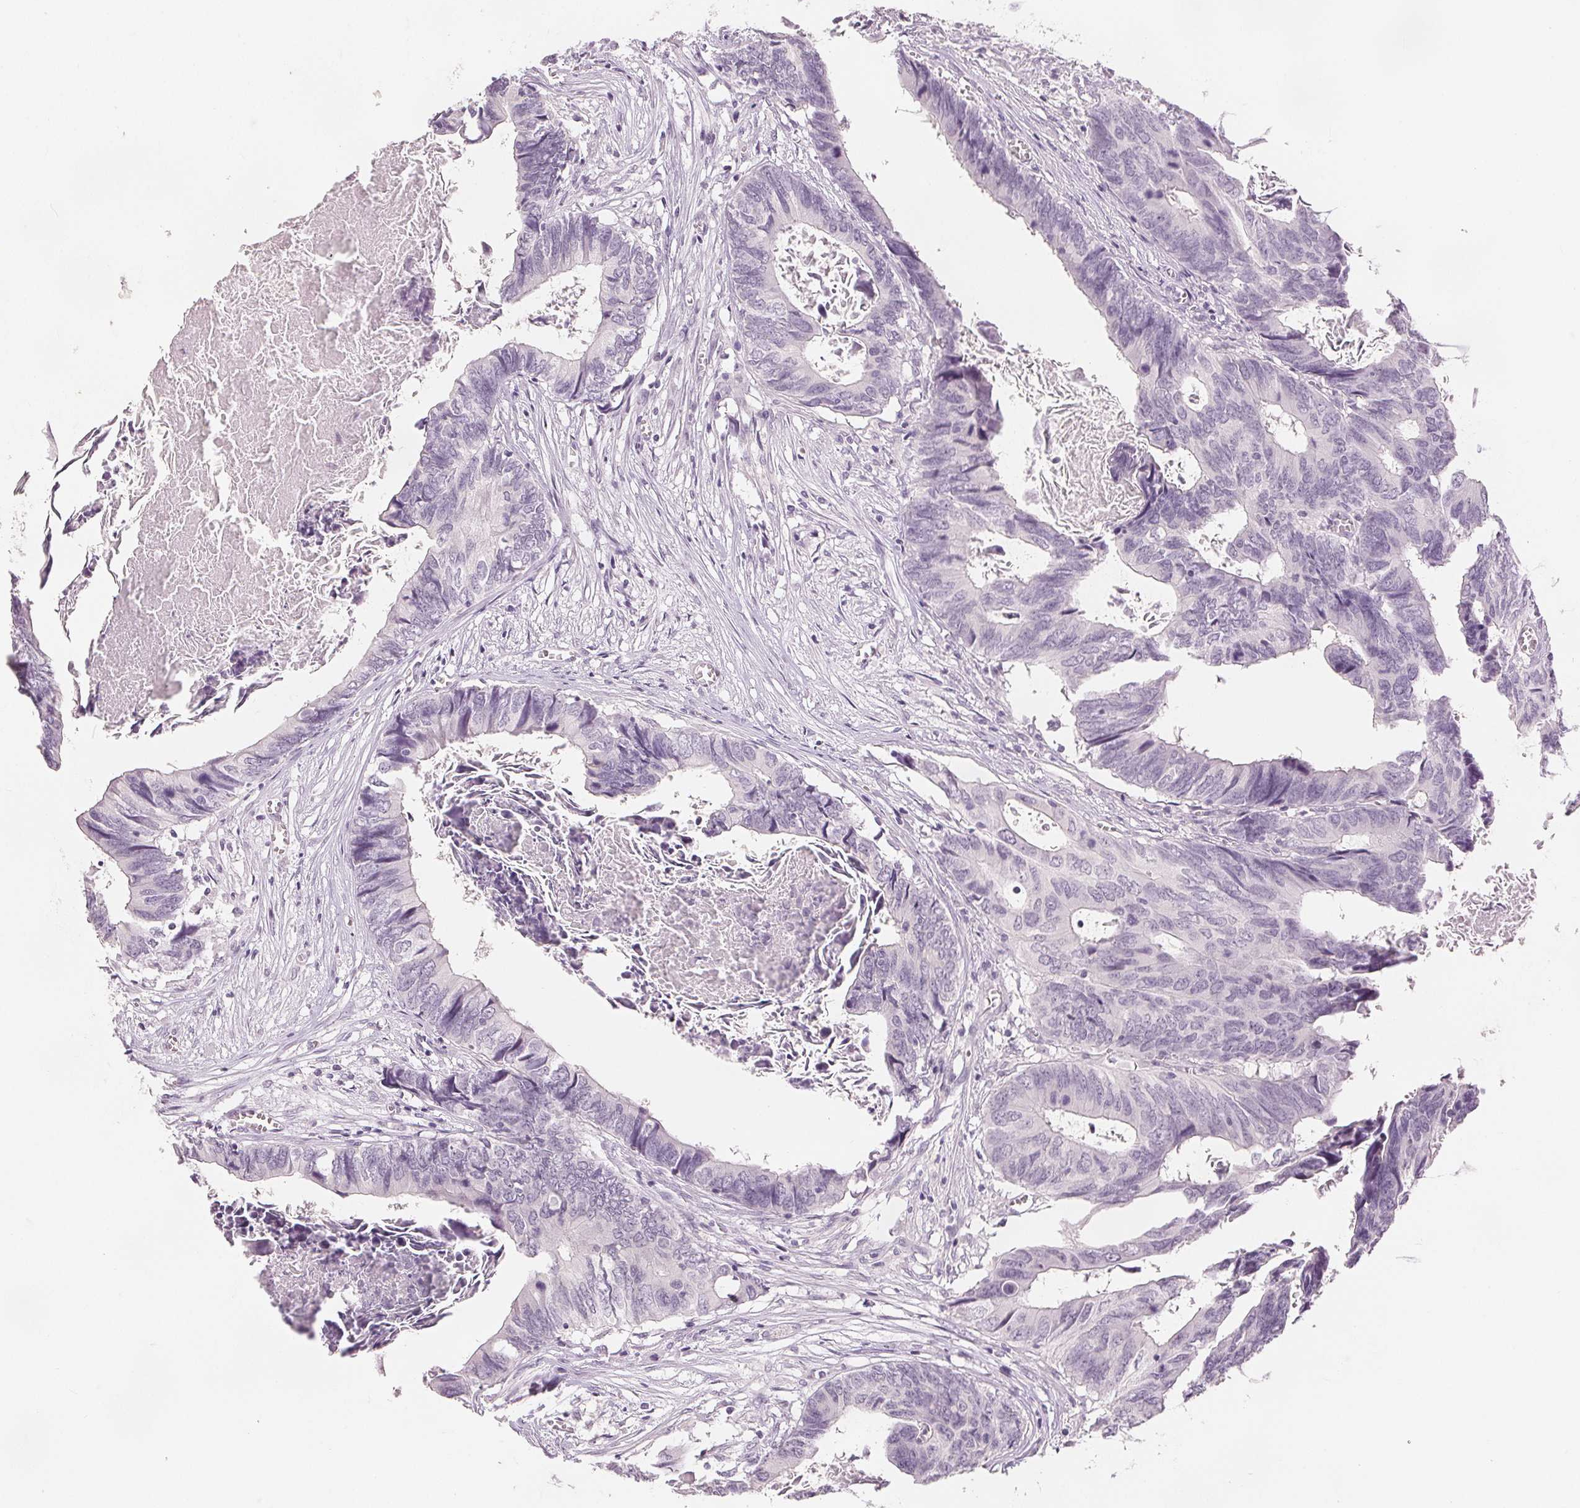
{"staining": {"intensity": "negative", "quantity": "none", "location": "none"}, "tissue": "colorectal cancer", "cell_type": "Tumor cells", "image_type": "cancer", "snomed": [{"axis": "morphology", "description": "Adenocarcinoma, NOS"}, {"axis": "topography", "description": "Colon"}], "caption": "Immunohistochemical staining of human colorectal cancer shows no significant staining in tumor cells. (DAB IHC visualized using brightfield microscopy, high magnification).", "gene": "SLC27A5", "patient": {"sex": "female", "age": 82}}